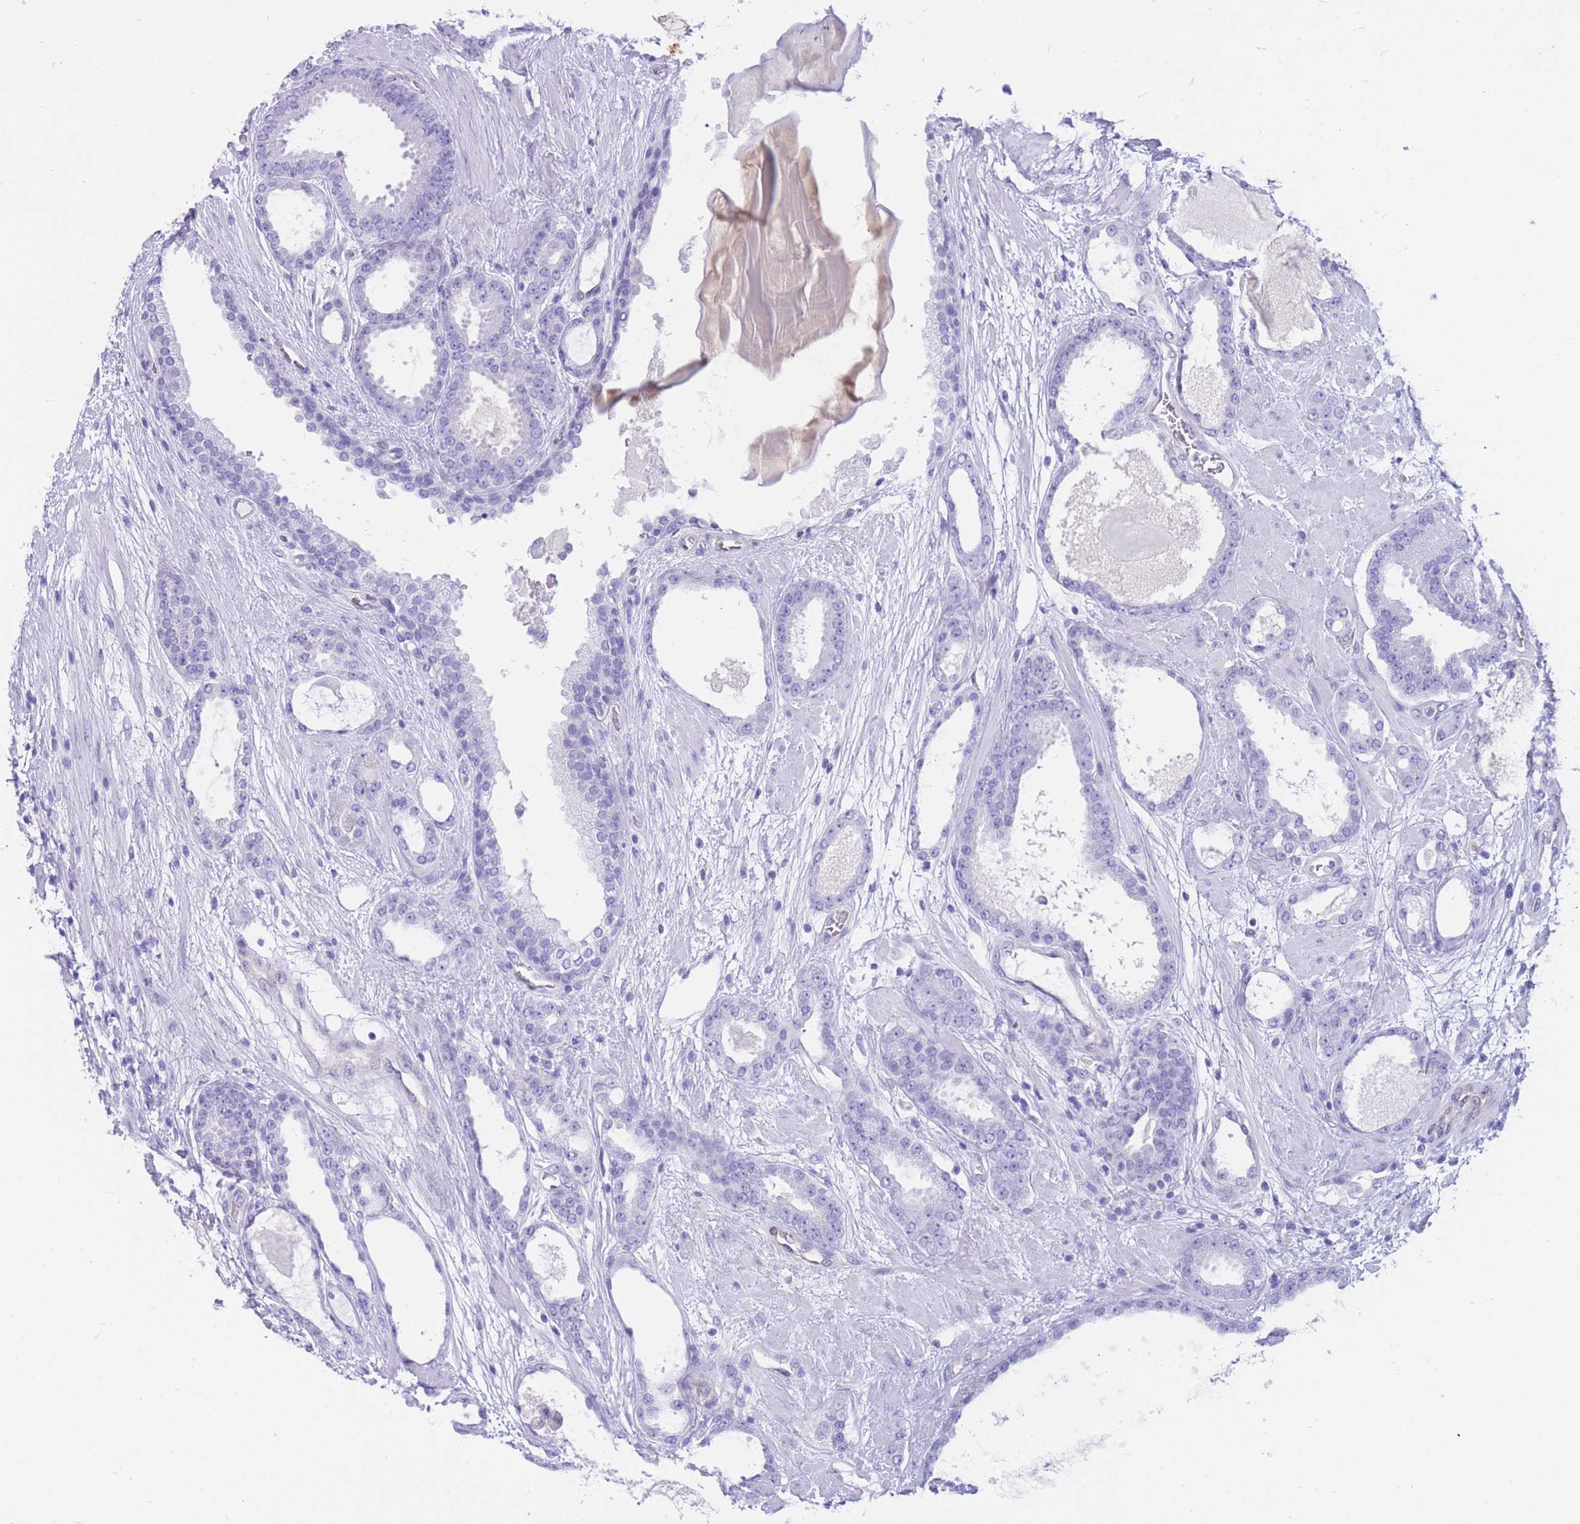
{"staining": {"intensity": "negative", "quantity": "none", "location": "none"}, "tissue": "prostate cancer", "cell_type": "Tumor cells", "image_type": "cancer", "snomed": [{"axis": "morphology", "description": "Adenocarcinoma, High grade"}, {"axis": "topography", "description": "Prostate"}], "caption": "An IHC photomicrograph of adenocarcinoma (high-grade) (prostate) is shown. There is no staining in tumor cells of adenocarcinoma (high-grade) (prostate).", "gene": "SULT1A1", "patient": {"sex": "male", "age": 60}}